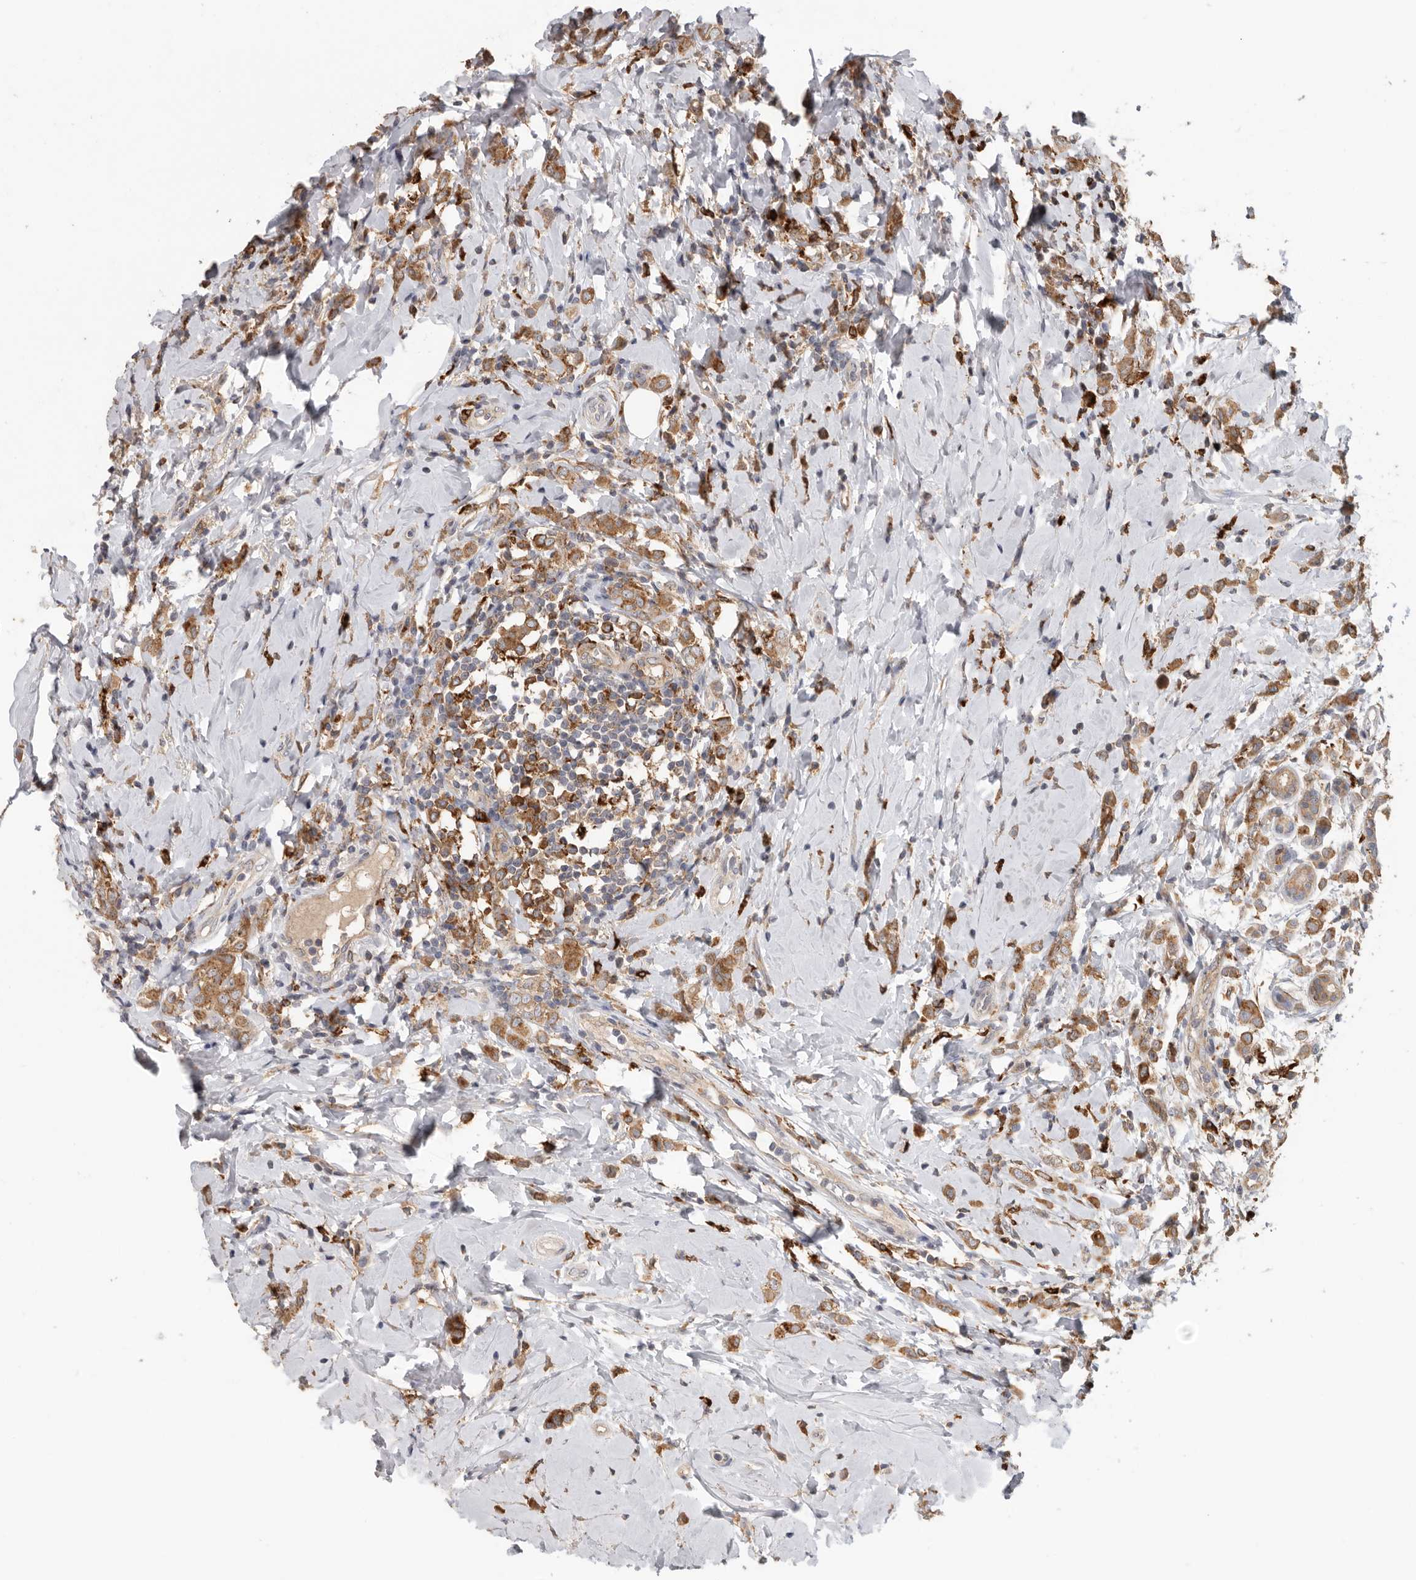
{"staining": {"intensity": "moderate", "quantity": ">75%", "location": "cytoplasmic/membranous"}, "tissue": "breast cancer", "cell_type": "Tumor cells", "image_type": "cancer", "snomed": [{"axis": "morphology", "description": "Lobular carcinoma"}, {"axis": "topography", "description": "Breast"}], "caption": "This is an image of IHC staining of lobular carcinoma (breast), which shows moderate staining in the cytoplasmic/membranous of tumor cells.", "gene": "TFRC", "patient": {"sex": "female", "age": 47}}